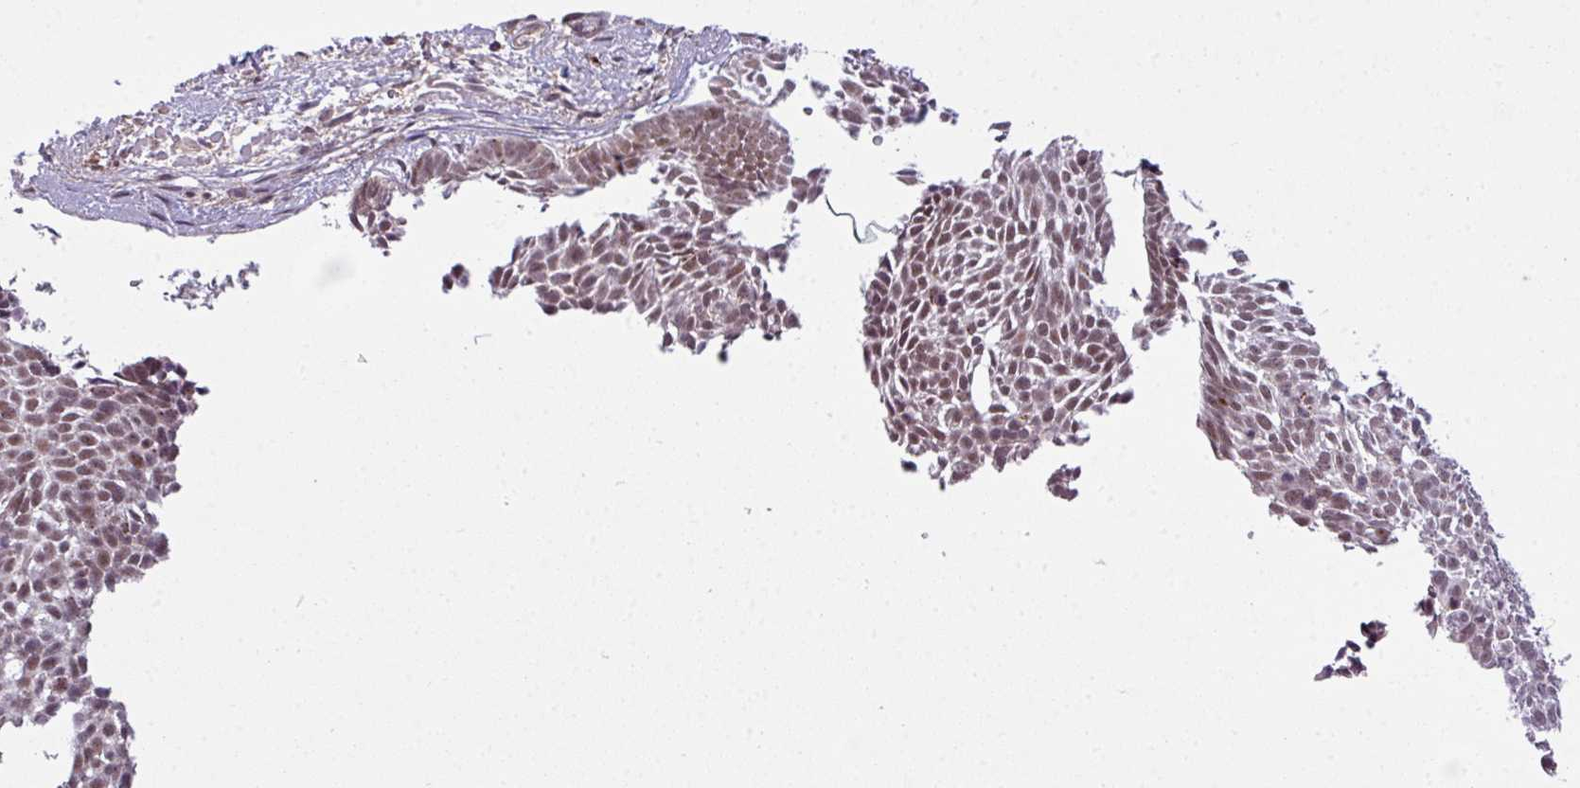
{"staining": {"intensity": "moderate", "quantity": ">75%", "location": "cytoplasmic/membranous,nuclear"}, "tissue": "skin cancer", "cell_type": "Tumor cells", "image_type": "cancer", "snomed": [{"axis": "morphology", "description": "Basal cell carcinoma"}, {"axis": "topography", "description": "Skin"}], "caption": "Immunohistochemistry staining of basal cell carcinoma (skin), which displays medium levels of moderate cytoplasmic/membranous and nuclear staining in about >75% of tumor cells indicating moderate cytoplasmic/membranous and nuclear protein expression. The staining was performed using DAB (3,3'-diaminobenzidine) (brown) for protein detection and nuclei were counterstained in hematoxylin (blue).", "gene": "ZC2HC1C", "patient": {"sex": "male", "age": 61}}